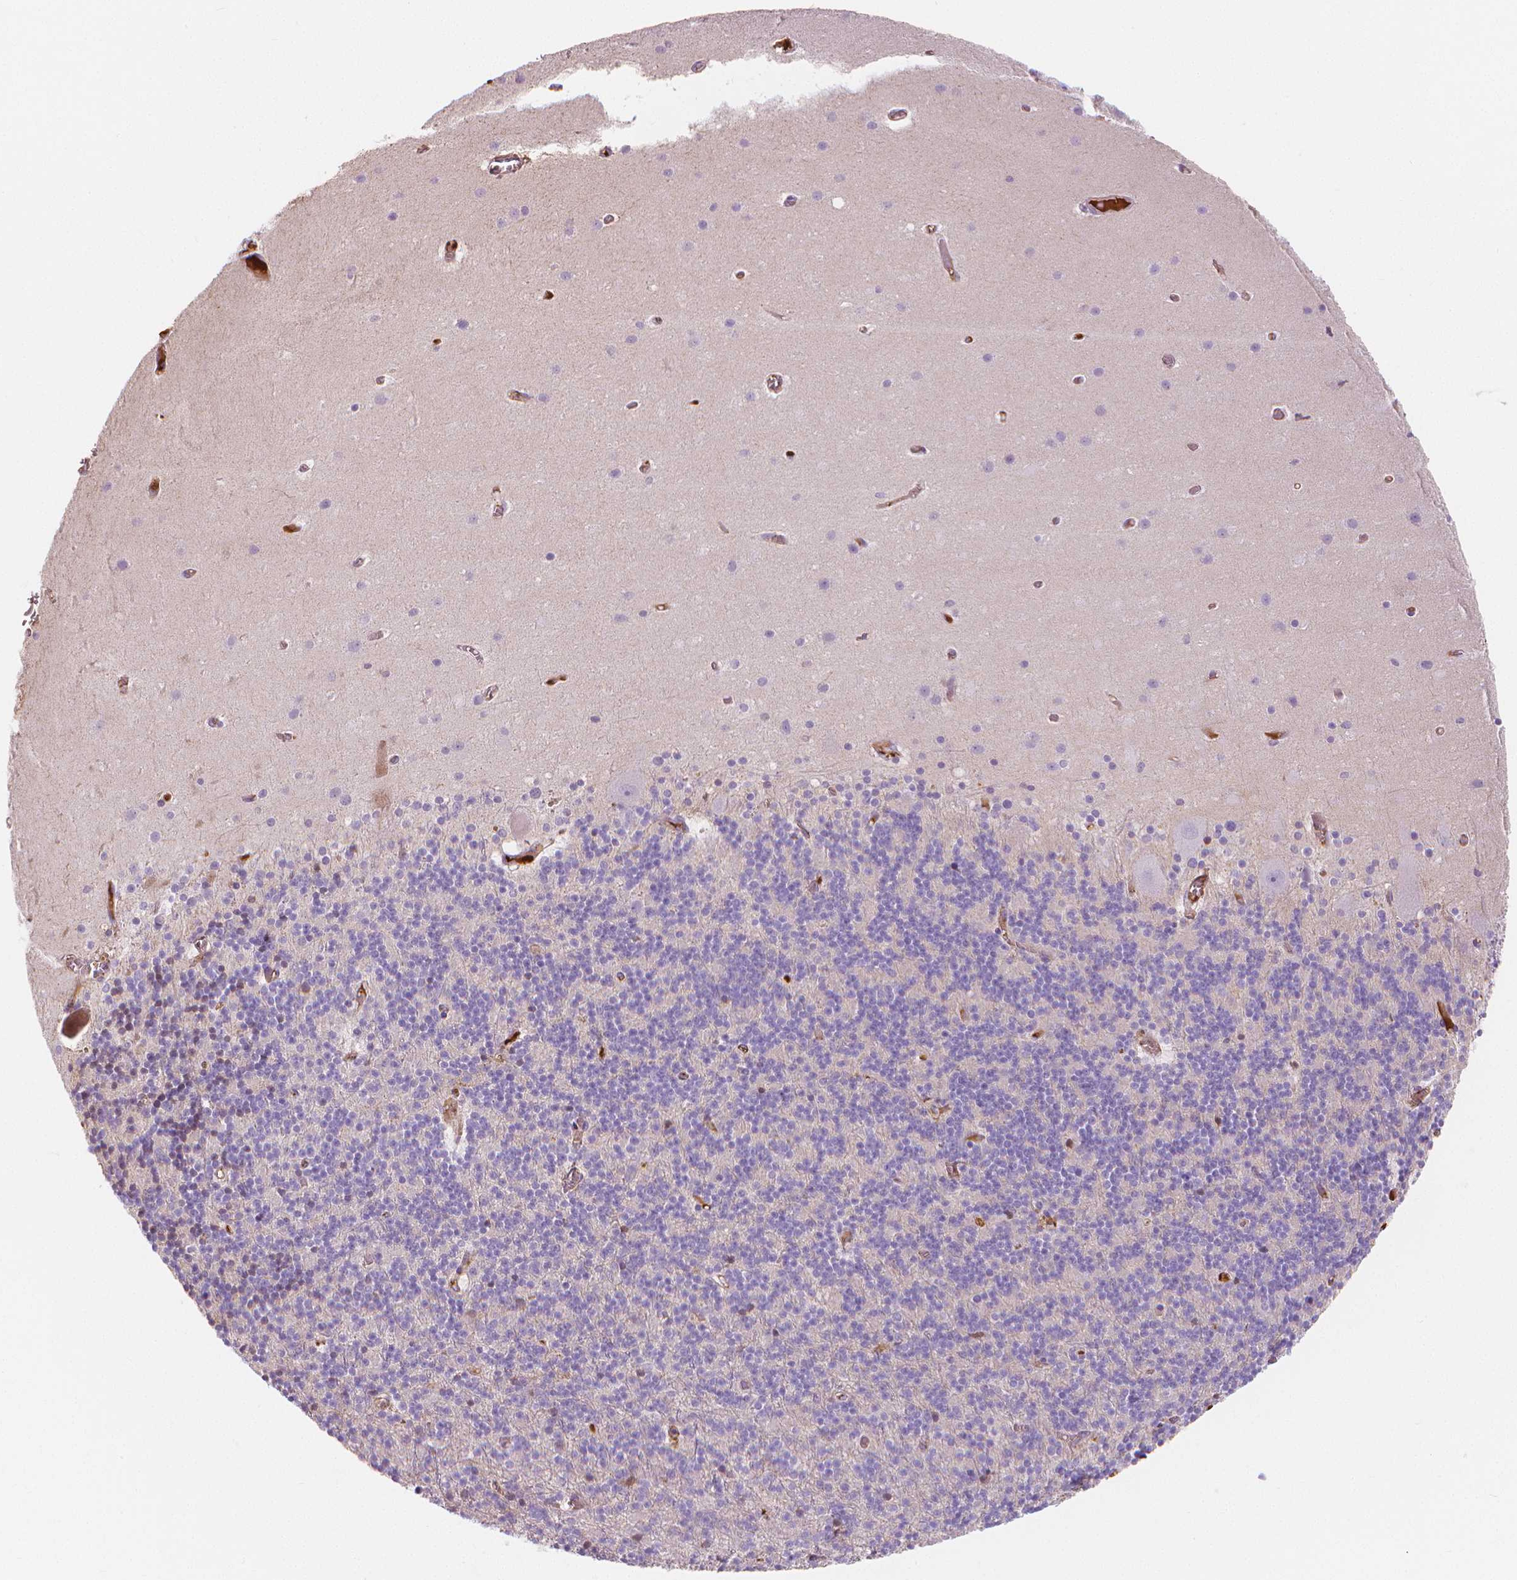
{"staining": {"intensity": "negative", "quantity": "none", "location": "none"}, "tissue": "cerebellum", "cell_type": "Cells in granular layer", "image_type": "normal", "snomed": [{"axis": "morphology", "description": "Normal tissue, NOS"}, {"axis": "topography", "description": "Cerebellum"}], "caption": "DAB (3,3'-diaminobenzidine) immunohistochemical staining of normal human cerebellum exhibits no significant expression in cells in granular layer. (DAB IHC, high magnification).", "gene": "APOA4", "patient": {"sex": "male", "age": 70}}